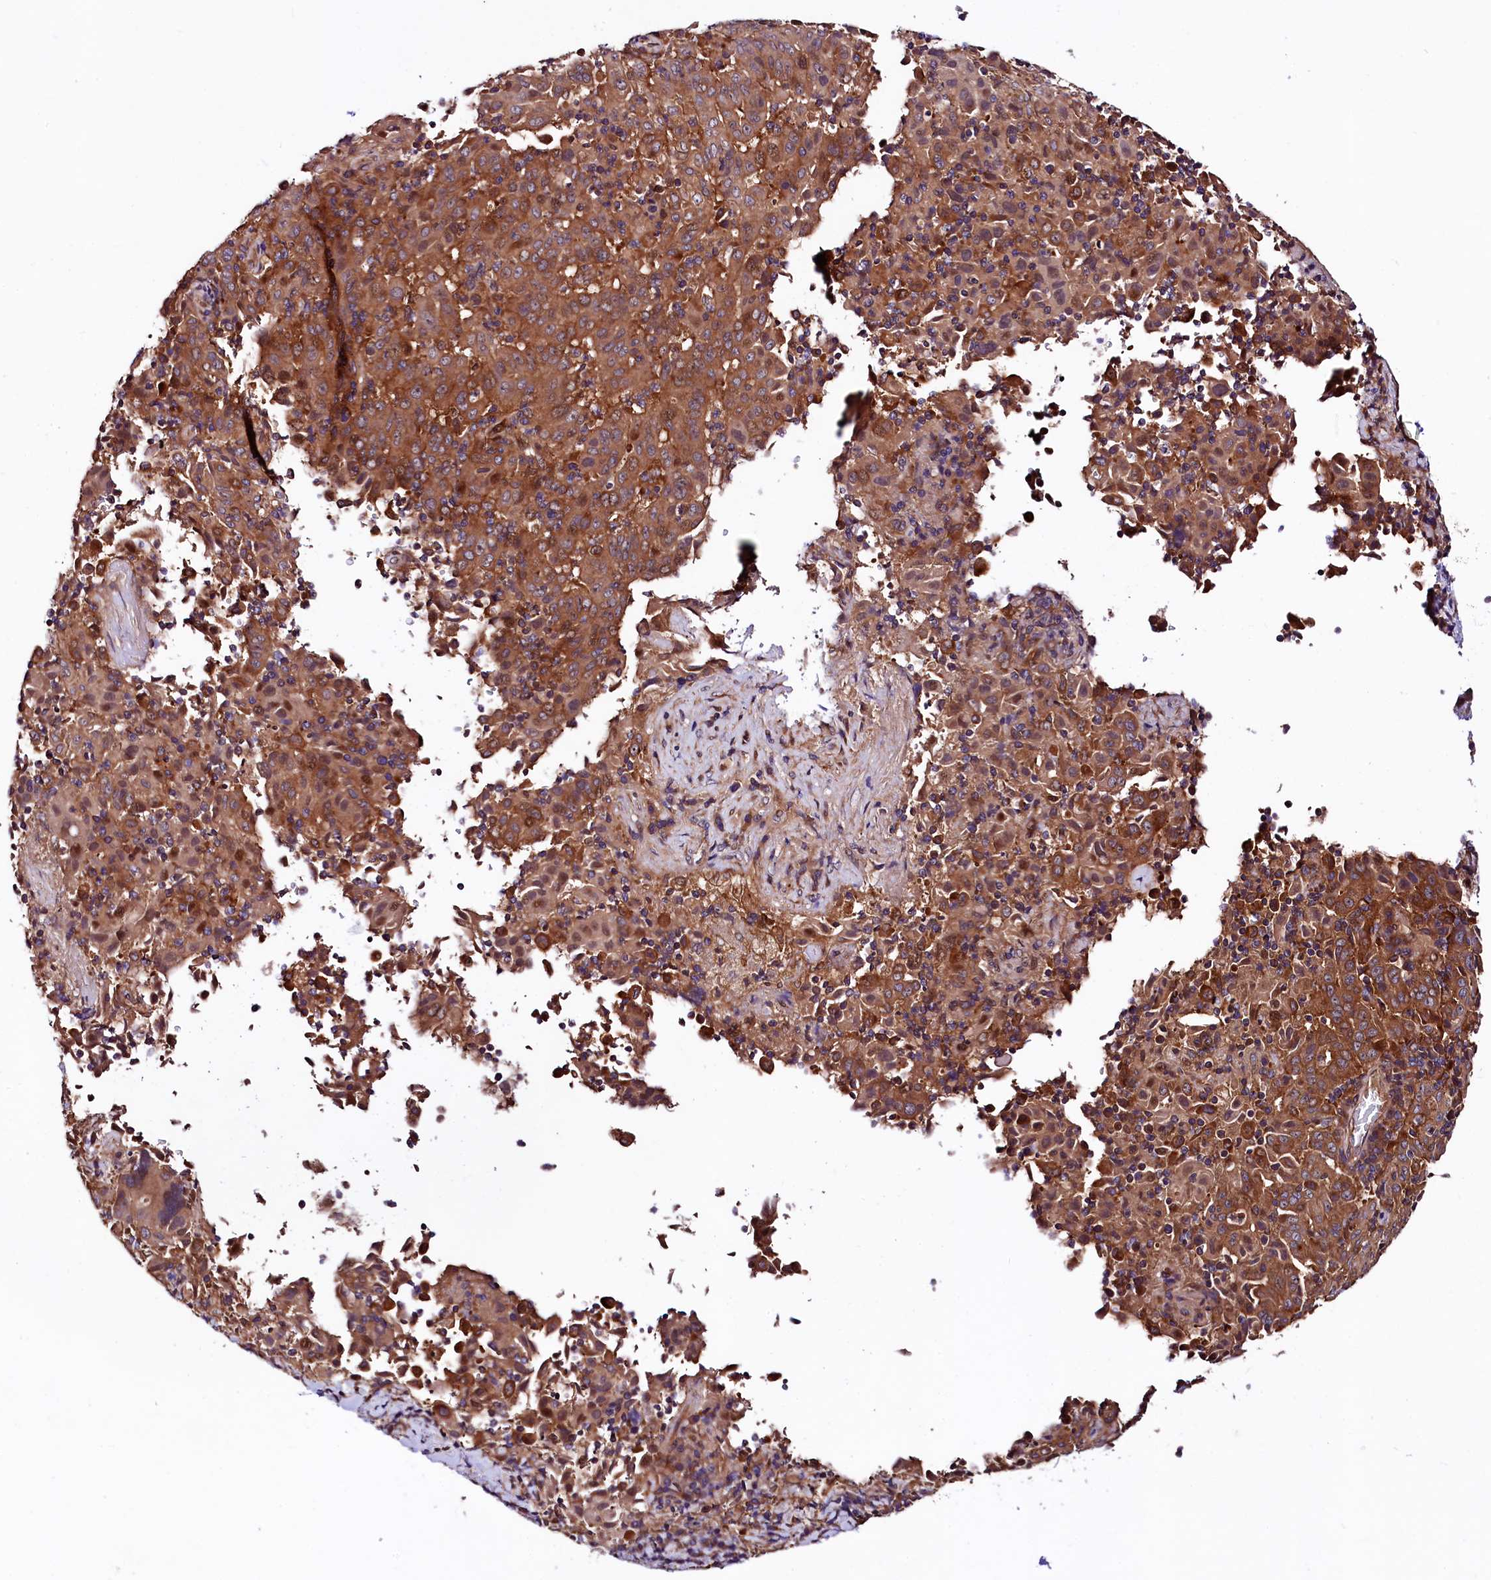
{"staining": {"intensity": "moderate", "quantity": ">75%", "location": "cytoplasmic/membranous"}, "tissue": "pancreatic cancer", "cell_type": "Tumor cells", "image_type": "cancer", "snomed": [{"axis": "morphology", "description": "Adenocarcinoma, NOS"}, {"axis": "topography", "description": "Pancreas"}], "caption": "Adenocarcinoma (pancreatic) stained with immunohistochemistry demonstrates moderate cytoplasmic/membranous positivity in about >75% of tumor cells. The staining was performed using DAB (3,3'-diaminobenzidine), with brown indicating positive protein expression. Nuclei are stained blue with hematoxylin.", "gene": "VPS35", "patient": {"sex": "male", "age": 63}}